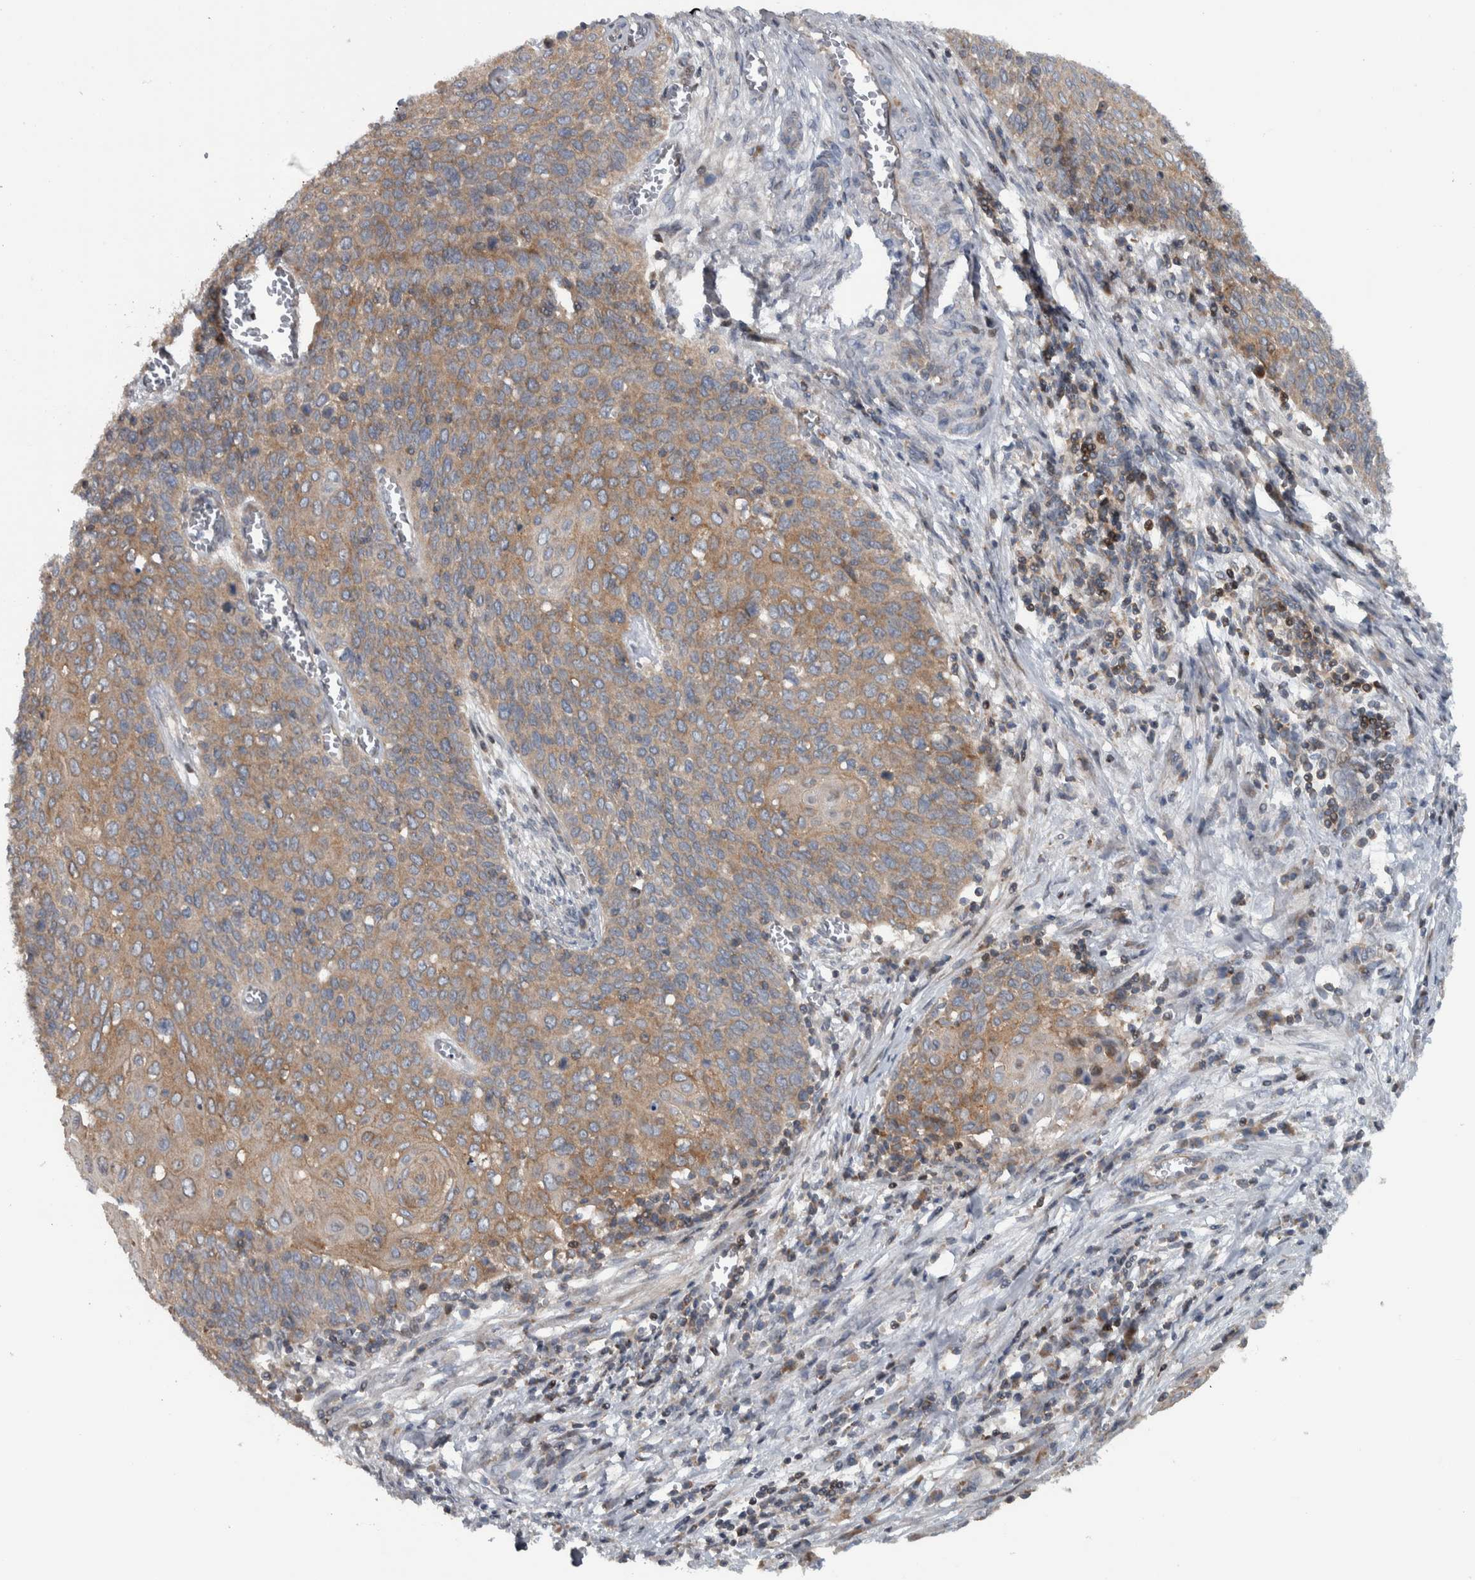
{"staining": {"intensity": "moderate", "quantity": ">75%", "location": "cytoplasmic/membranous"}, "tissue": "cervical cancer", "cell_type": "Tumor cells", "image_type": "cancer", "snomed": [{"axis": "morphology", "description": "Squamous cell carcinoma, NOS"}, {"axis": "topography", "description": "Cervix"}], "caption": "Protein staining reveals moderate cytoplasmic/membranous staining in about >75% of tumor cells in cervical cancer (squamous cell carcinoma).", "gene": "BAIAP2L1", "patient": {"sex": "female", "age": 39}}